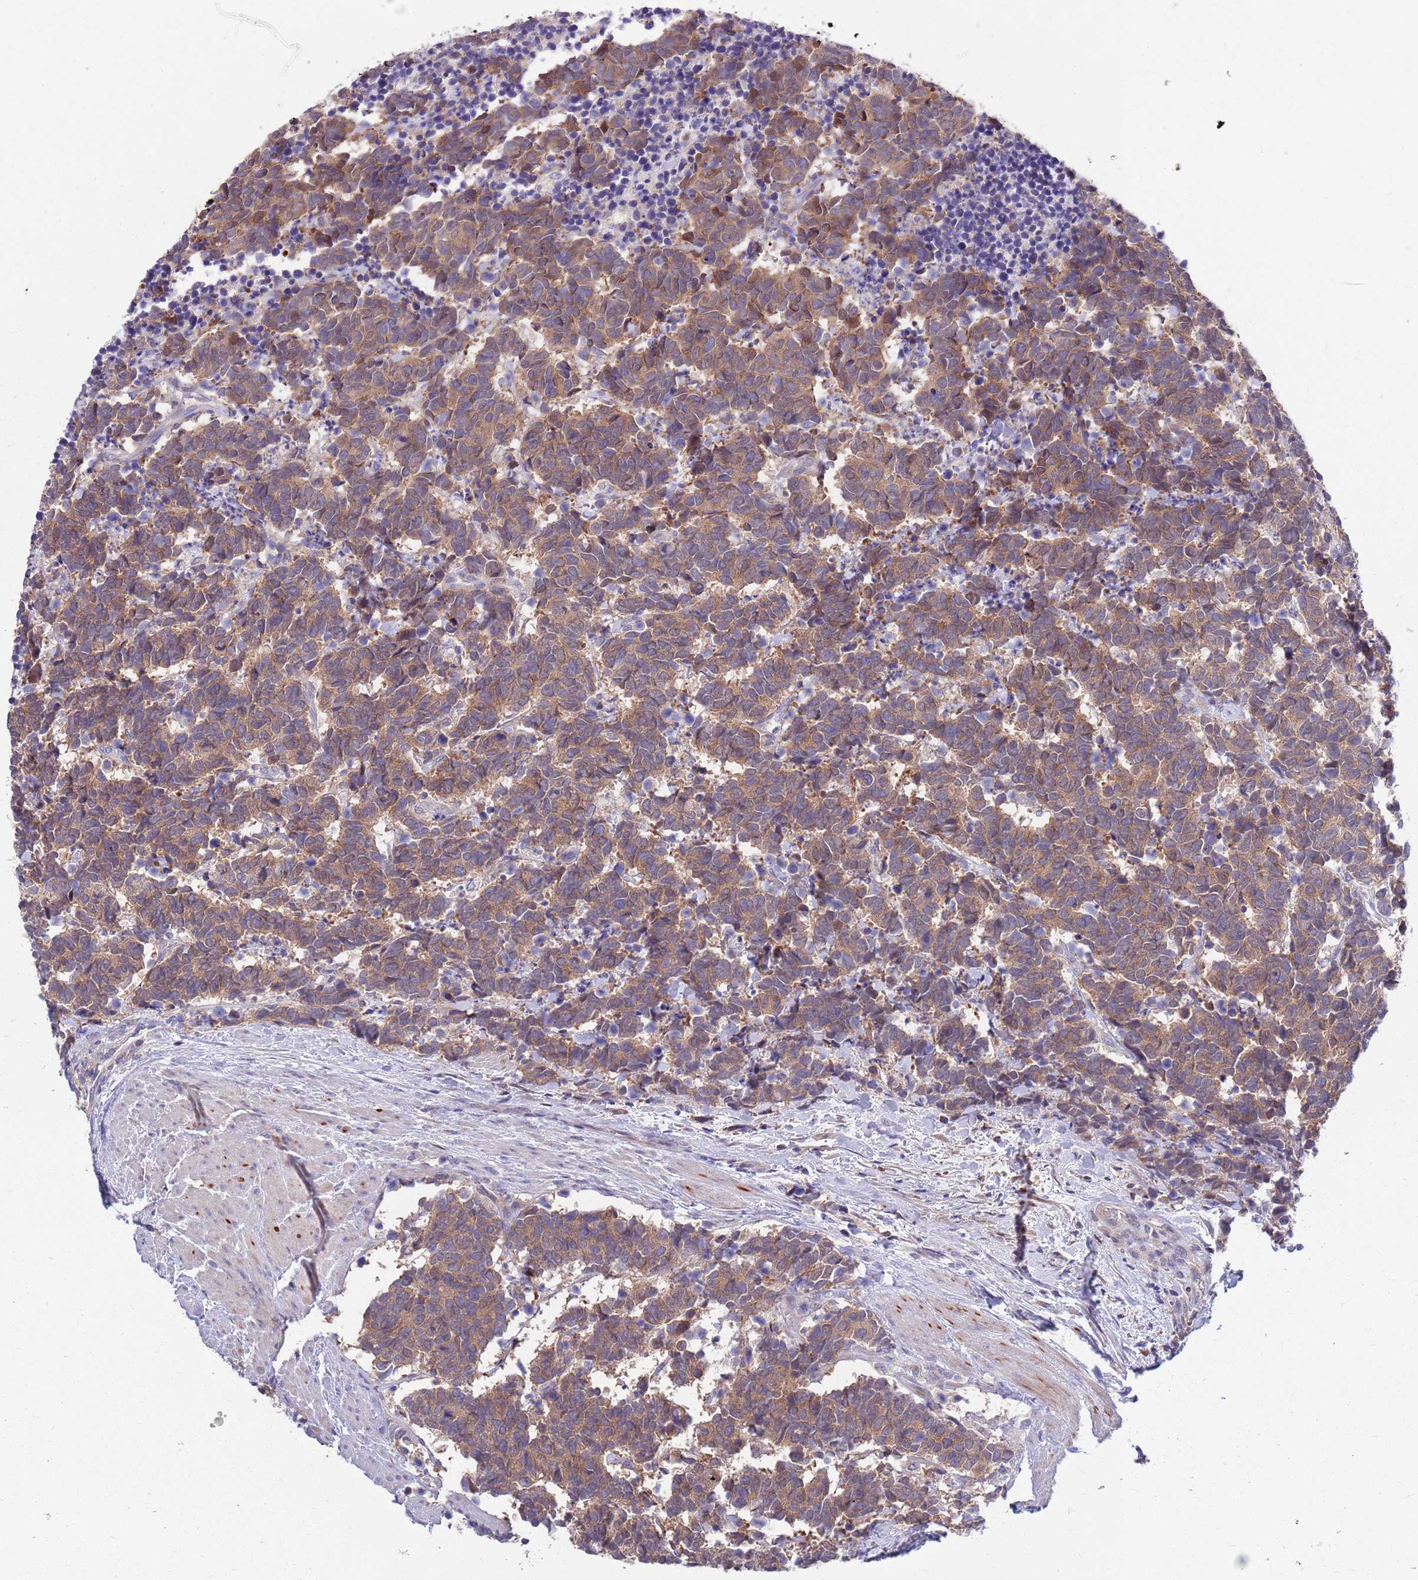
{"staining": {"intensity": "moderate", "quantity": ">75%", "location": "cytoplasmic/membranous"}, "tissue": "carcinoid", "cell_type": "Tumor cells", "image_type": "cancer", "snomed": [{"axis": "morphology", "description": "Carcinoma, NOS"}, {"axis": "morphology", "description": "Carcinoid, malignant, NOS"}, {"axis": "topography", "description": "Prostate"}], "caption": "High-power microscopy captured an immunohistochemistry (IHC) micrograph of carcinoid, revealing moderate cytoplasmic/membranous positivity in approximately >75% of tumor cells. (DAB (3,3'-diaminobenzidine) IHC, brown staining for protein, blue staining for nuclei).", "gene": "KLHL29", "patient": {"sex": "male", "age": 57}}